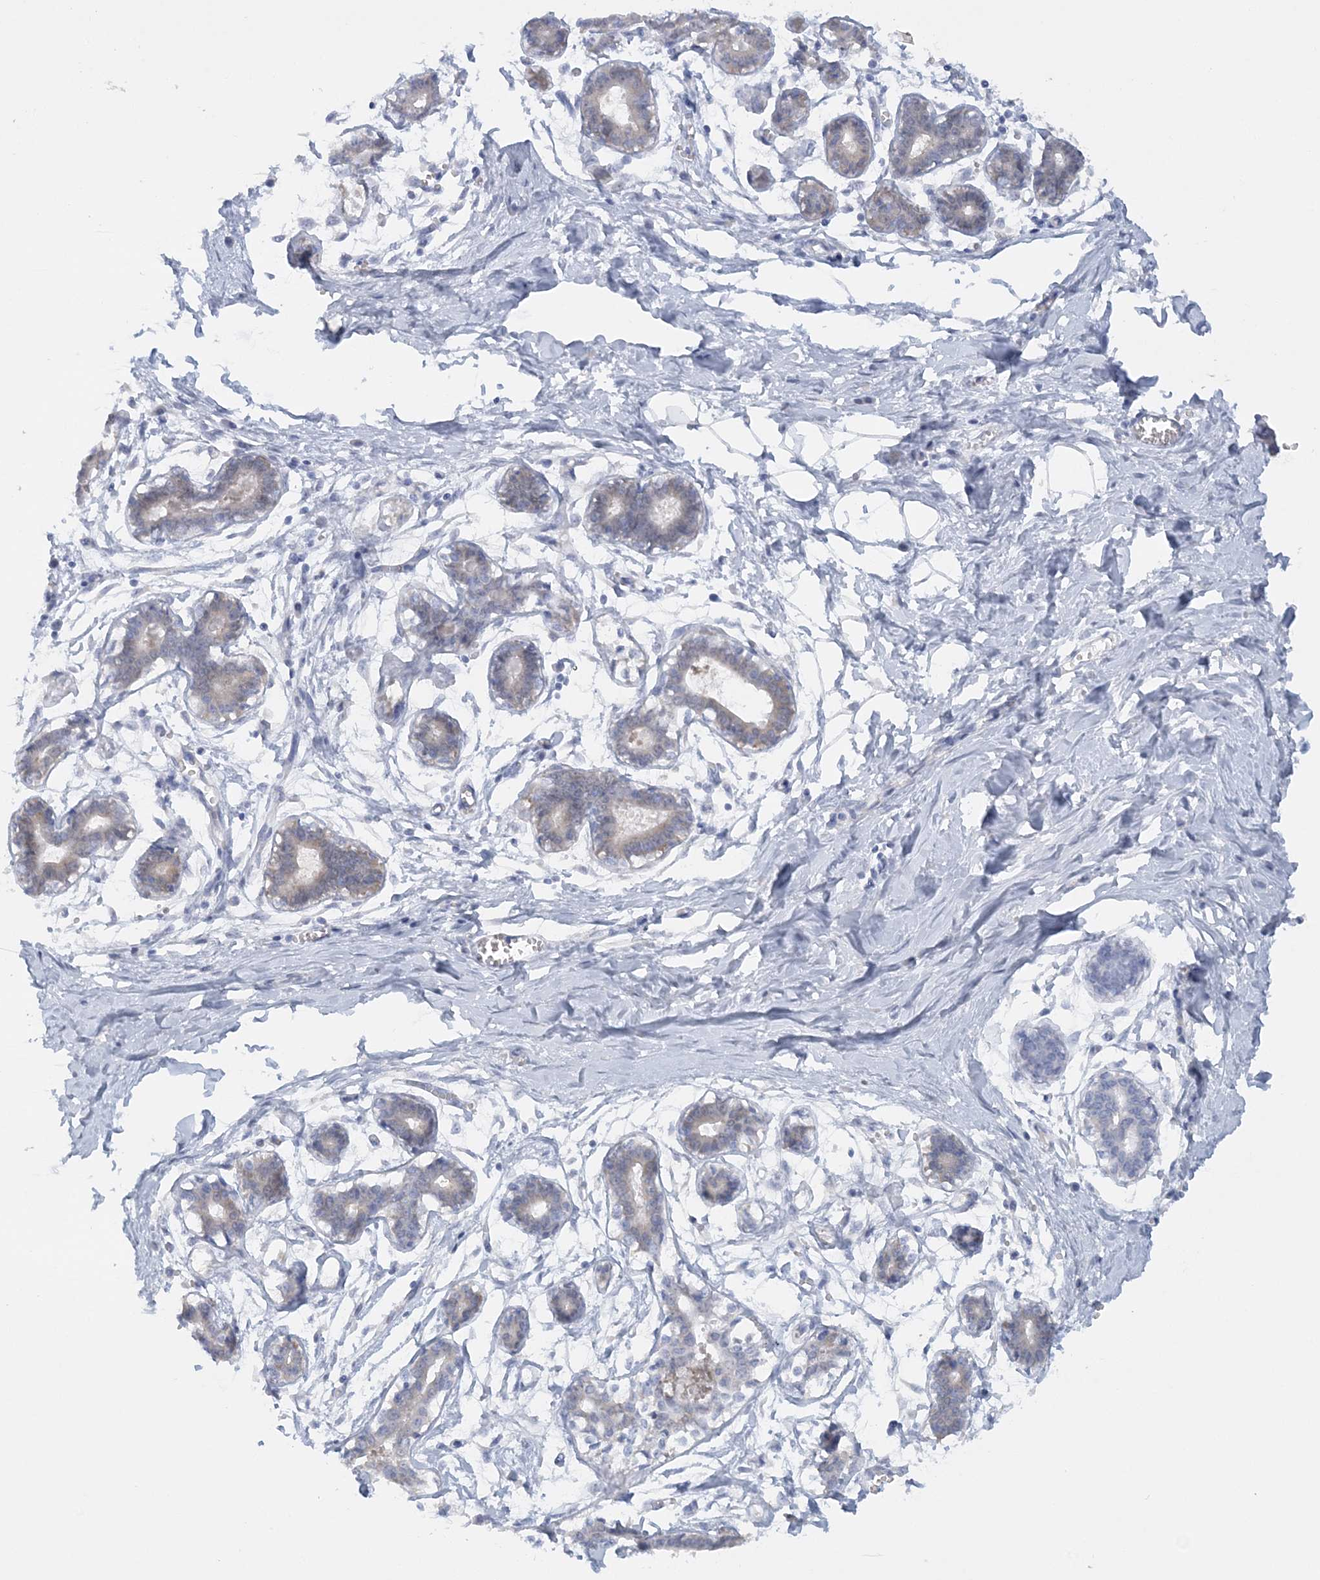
{"staining": {"intensity": "negative", "quantity": "none", "location": "none"}, "tissue": "breast", "cell_type": "Adipocytes", "image_type": "normal", "snomed": [{"axis": "morphology", "description": "Normal tissue, NOS"}, {"axis": "topography", "description": "Breast"}], "caption": "Immunohistochemistry of normal breast exhibits no positivity in adipocytes. Nuclei are stained in blue.", "gene": "ENSG00000288637", "patient": {"sex": "female", "age": 27}}